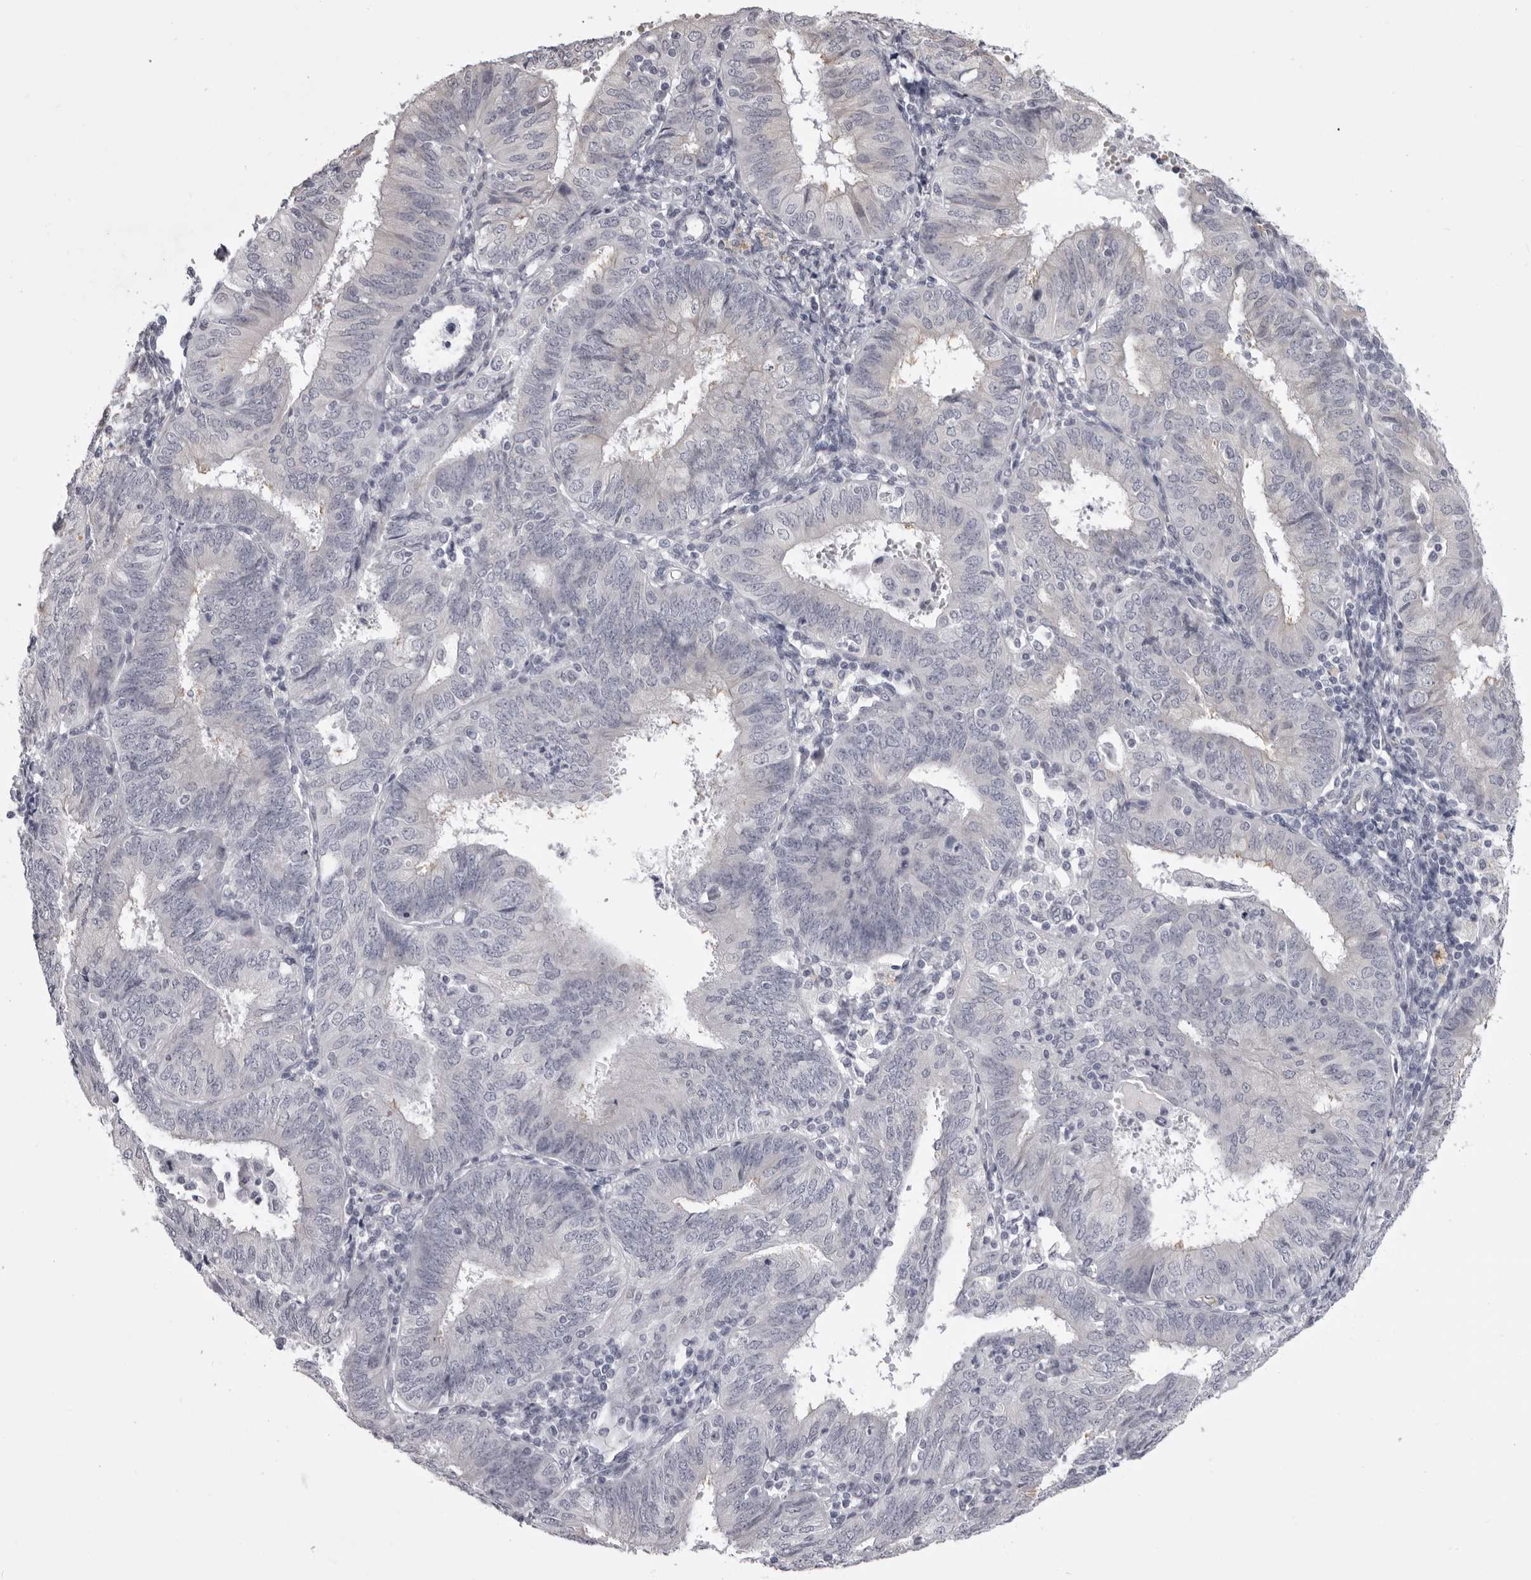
{"staining": {"intensity": "negative", "quantity": "none", "location": "none"}, "tissue": "endometrial cancer", "cell_type": "Tumor cells", "image_type": "cancer", "snomed": [{"axis": "morphology", "description": "Adenocarcinoma, NOS"}, {"axis": "topography", "description": "Endometrium"}], "caption": "Immunohistochemistry (IHC) histopathology image of neoplastic tissue: human endometrial cancer (adenocarcinoma) stained with DAB displays no significant protein positivity in tumor cells. (DAB immunohistochemistry visualized using brightfield microscopy, high magnification).", "gene": "EPHA10", "patient": {"sex": "female", "age": 58}}